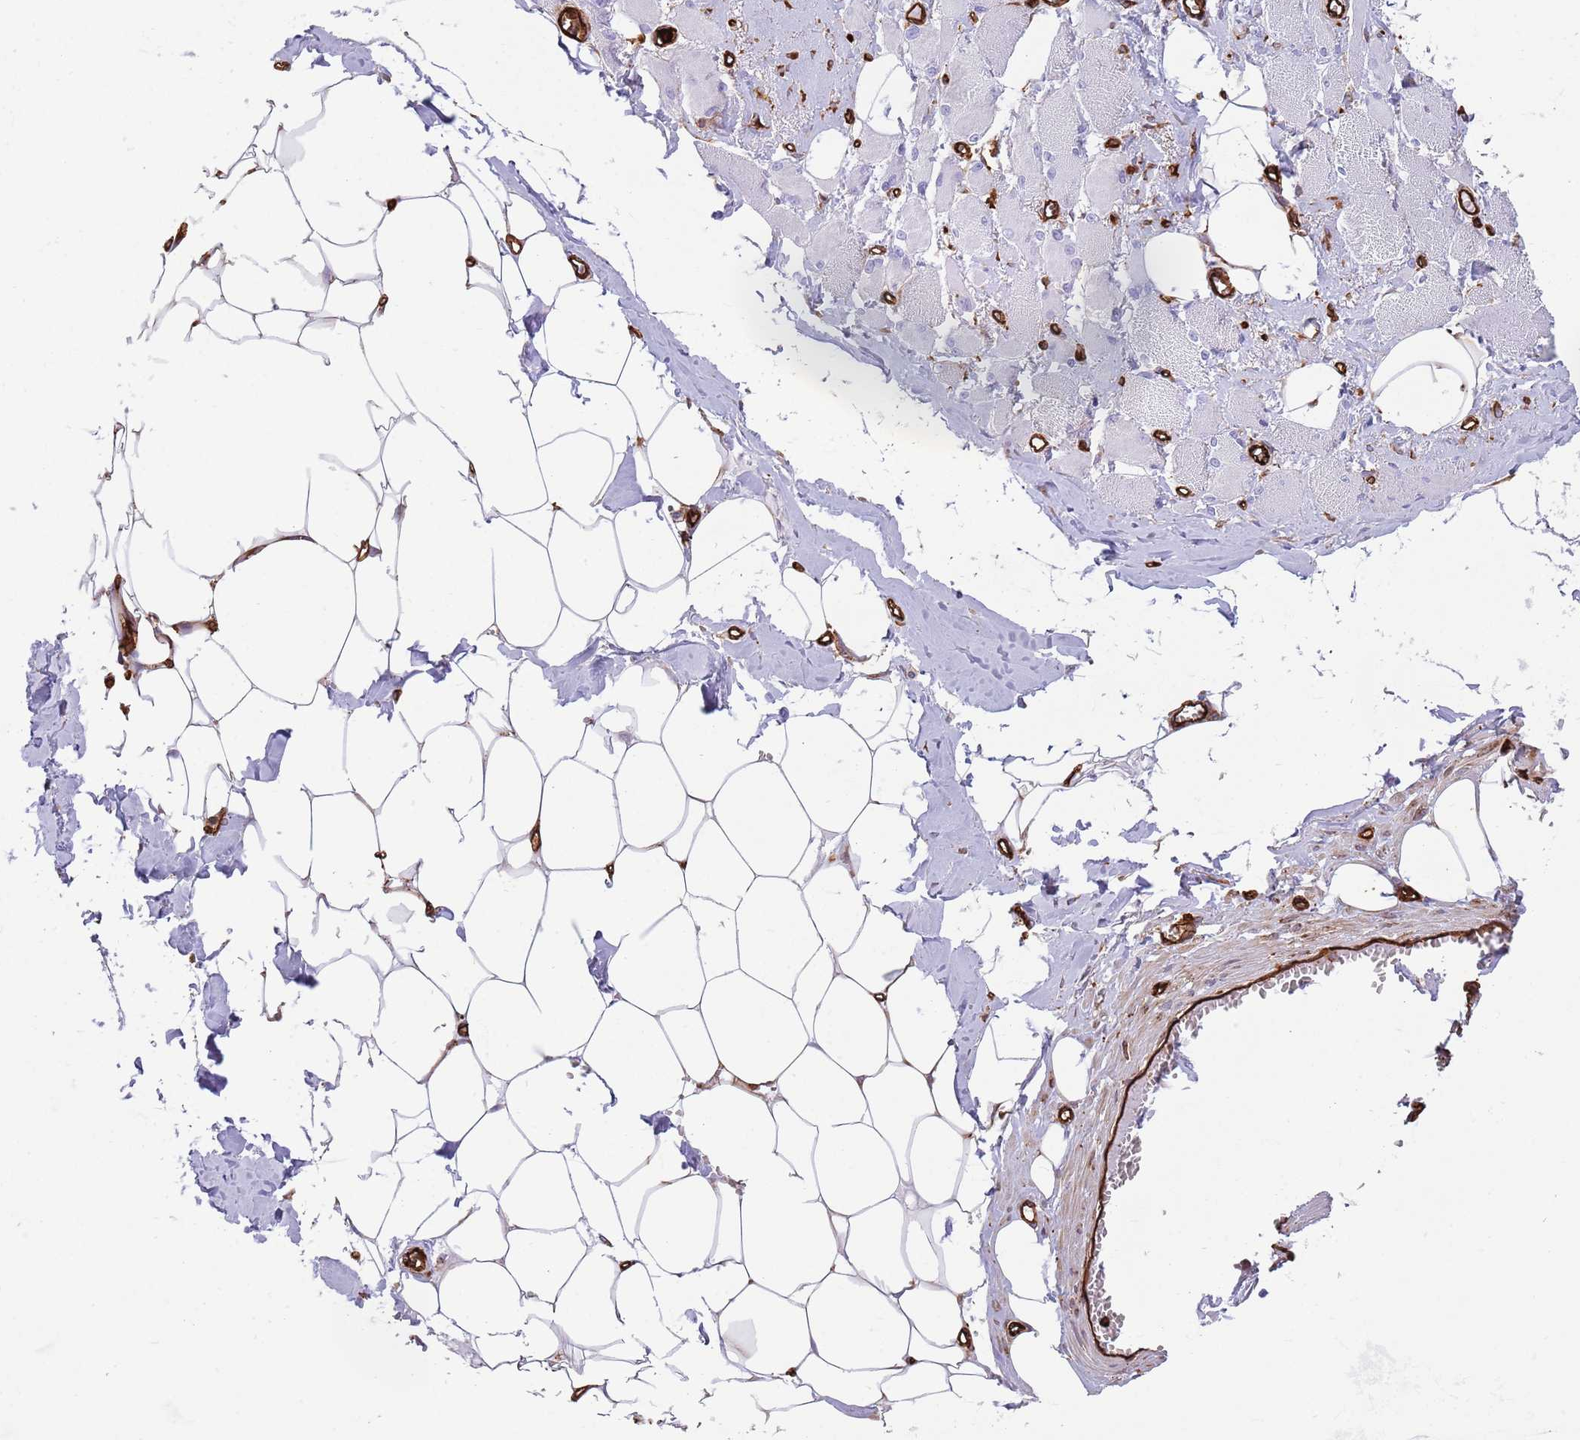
{"staining": {"intensity": "negative", "quantity": "none", "location": "none"}, "tissue": "skeletal muscle", "cell_type": "Myocytes", "image_type": "normal", "snomed": [{"axis": "morphology", "description": "Normal tissue, NOS"}, {"axis": "morphology", "description": "Basal cell carcinoma"}, {"axis": "topography", "description": "Skeletal muscle"}], "caption": "A high-resolution photomicrograph shows immunohistochemistry staining of benign skeletal muscle, which demonstrates no significant expression in myocytes.", "gene": "KBTBD6", "patient": {"sex": "female", "age": 64}}